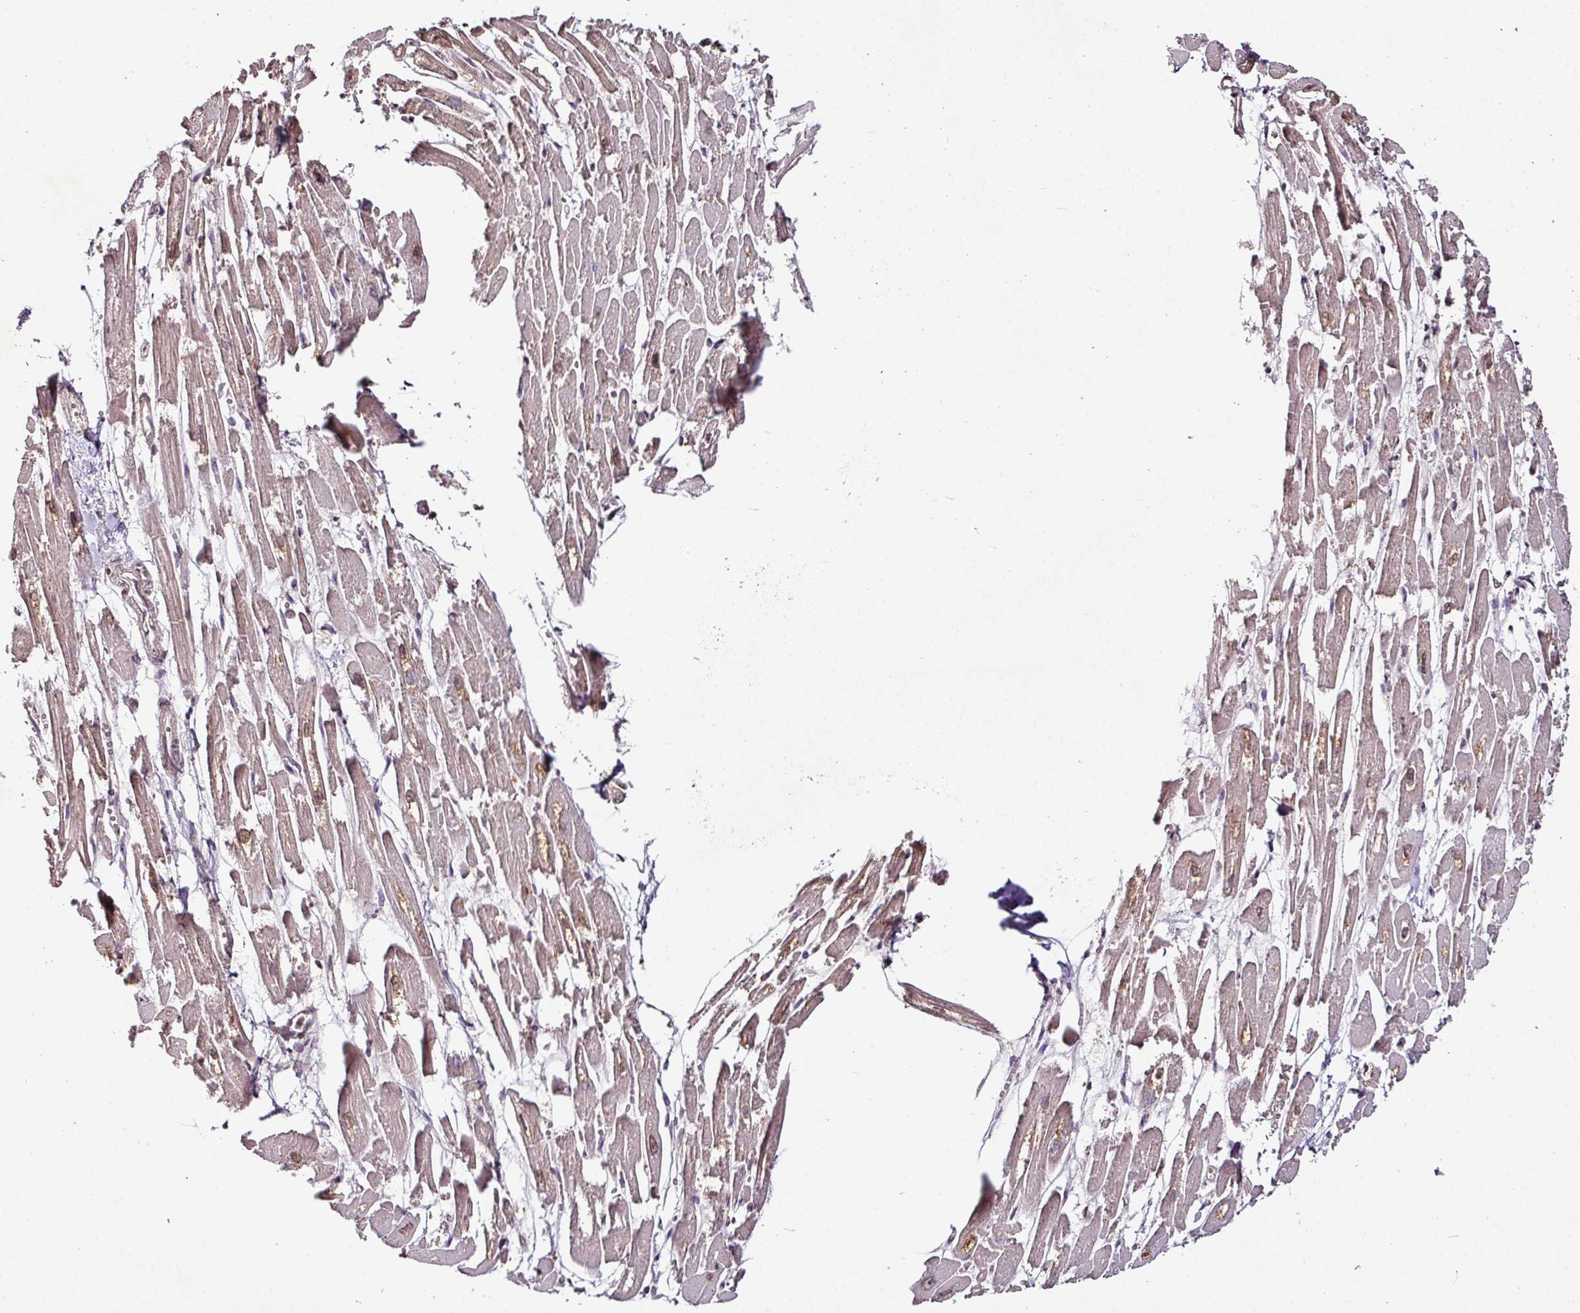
{"staining": {"intensity": "weak", "quantity": "25%-75%", "location": "cytoplasmic/membranous"}, "tissue": "heart muscle", "cell_type": "Cardiomyocytes", "image_type": "normal", "snomed": [{"axis": "morphology", "description": "Normal tissue, NOS"}, {"axis": "topography", "description": "Heart"}], "caption": "A micrograph of human heart muscle stained for a protein reveals weak cytoplasmic/membranous brown staining in cardiomyocytes. Using DAB (3,3'-diaminobenzidine) (brown) and hematoxylin (blue) stains, captured at high magnification using brightfield microscopy.", "gene": "RPL38", "patient": {"sex": "male", "age": 54}}